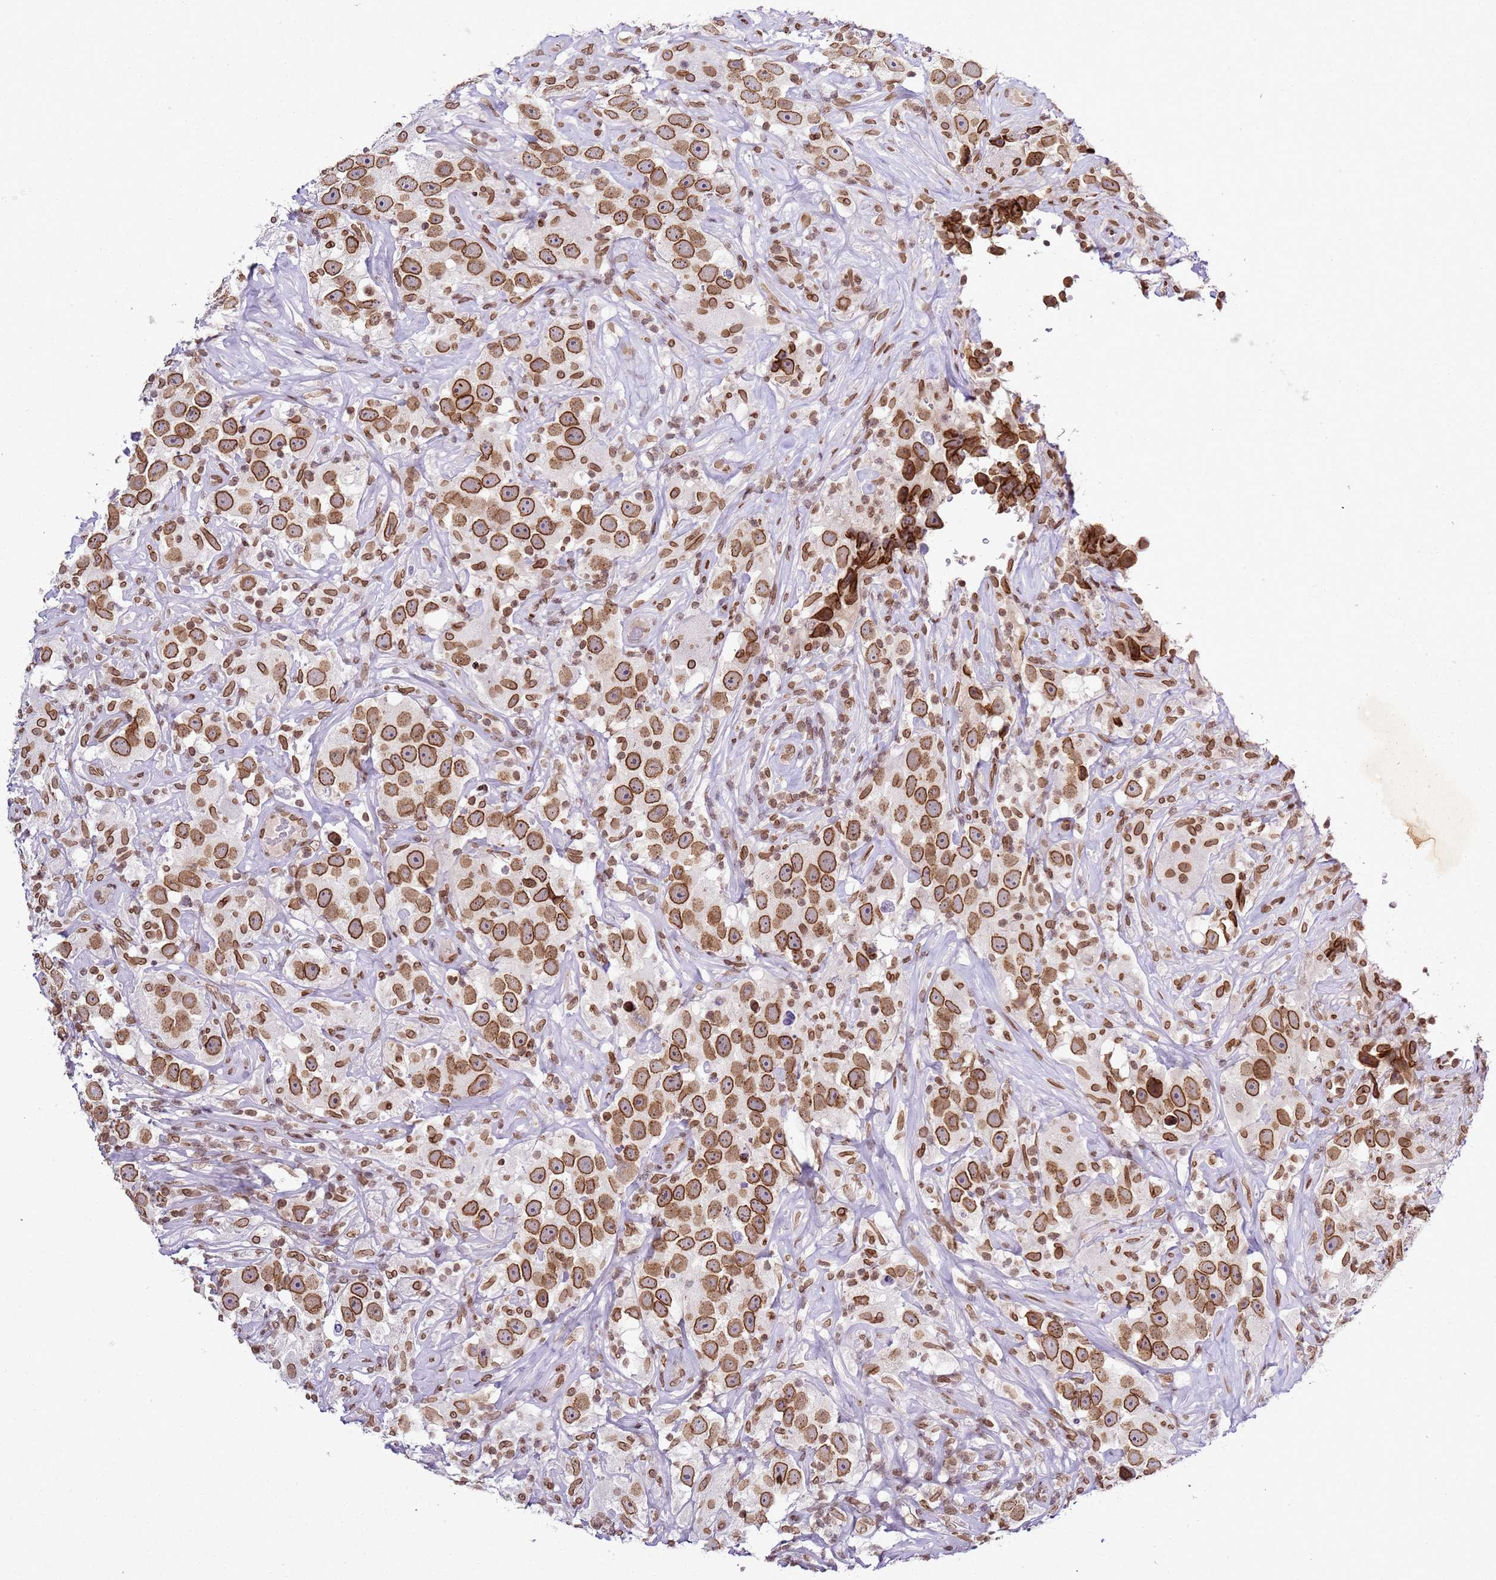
{"staining": {"intensity": "strong", "quantity": ">75%", "location": "cytoplasmic/membranous,nuclear"}, "tissue": "testis cancer", "cell_type": "Tumor cells", "image_type": "cancer", "snomed": [{"axis": "morphology", "description": "Seminoma, NOS"}, {"axis": "topography", "description": "Testis"}], "caption": "Tumor cells reveal high levels of strong cytoplasmic/membranous and nuclear staining in about >75% of cells in human seminoma (testis). (DAB (3,3'-diaminobenzidine) IHC with brightfield microscopy, high magnification).", "gene": "POU6F1", "patient": {"sex": "male", "age": 49}}